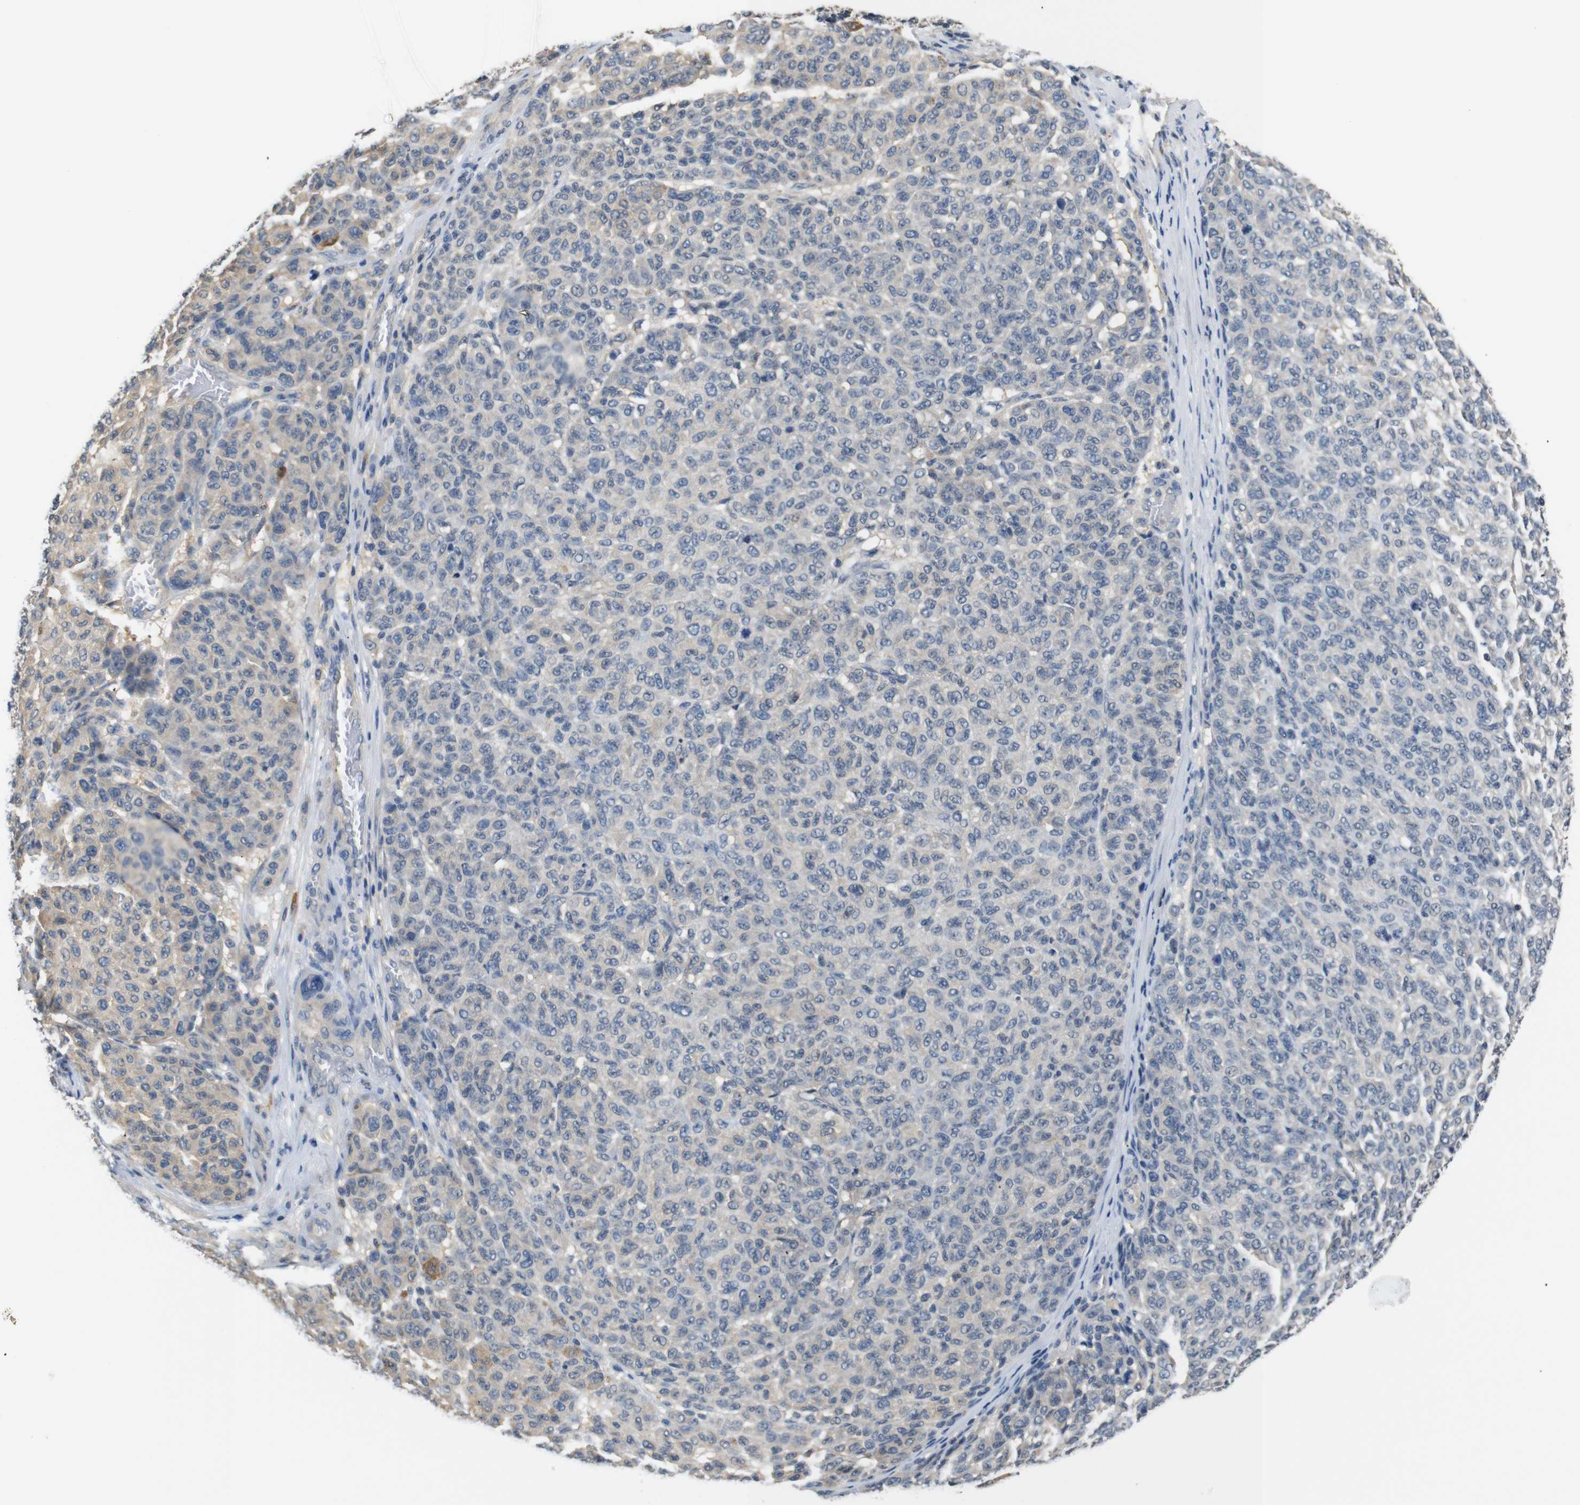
{"staining": {"intensity": "negative", "quantity": "none", "location": "none"}, "tissue": "melanoma", "cell_type": "Tumor cells", "image_type": "cancer", "snomed": [{"axis": "morphology", "description": "Malignant melanoma, NOS"}, {"axis": "topography", "description": "Skin"}], "caption": "Immunohistochemical staining of human melanoma shows no significant expression in tumor cells.", "gene": "SFN", "patient": {"sex": "male", "age": 59}}